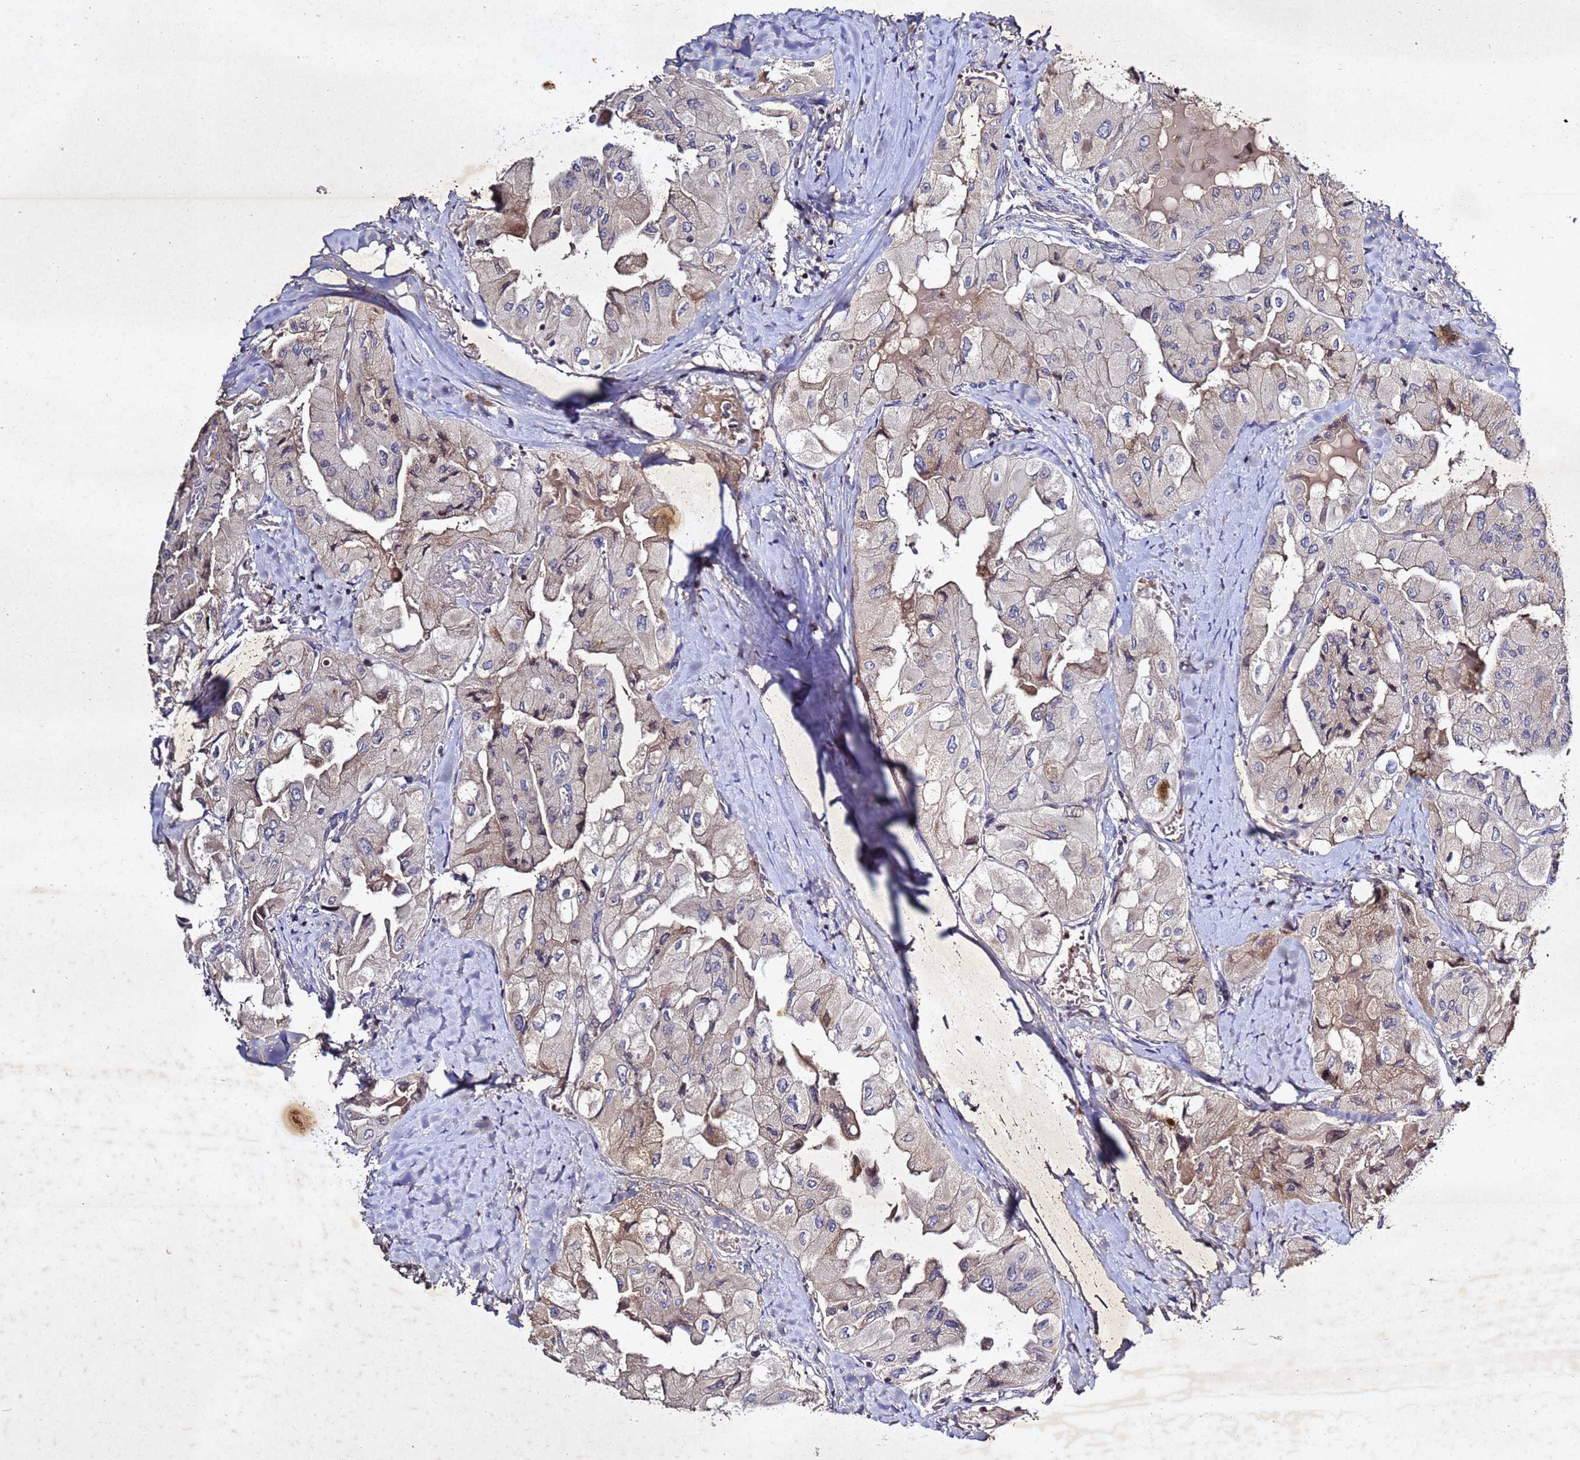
{"staining": {"intensity": "weak", "quantity": "<25%", "location": "cytoplasmic/membranous"}, "tissue": "thyroid cancer", "cell_type": "Tumor cells", "image_type": "cancer", "snomed": [{"axis": "morphology", "description": "Normal tissue, NOS"}, {"axis": "morphology", "description": "Papillary adenocarcinoma, NOS"}, {"axis": "topography", "description": "Thyroid gland"}], "caption": "The image displays no significant expression in tumor cells of thyroid papillary adenocarcinoma. (Stains: DAB IHC with hematoxylin counter stain, Microscopy: brightfield microscopy at high magnification).", "gene": "SV2B", "patient": {"sex": "female", "age": 59}}